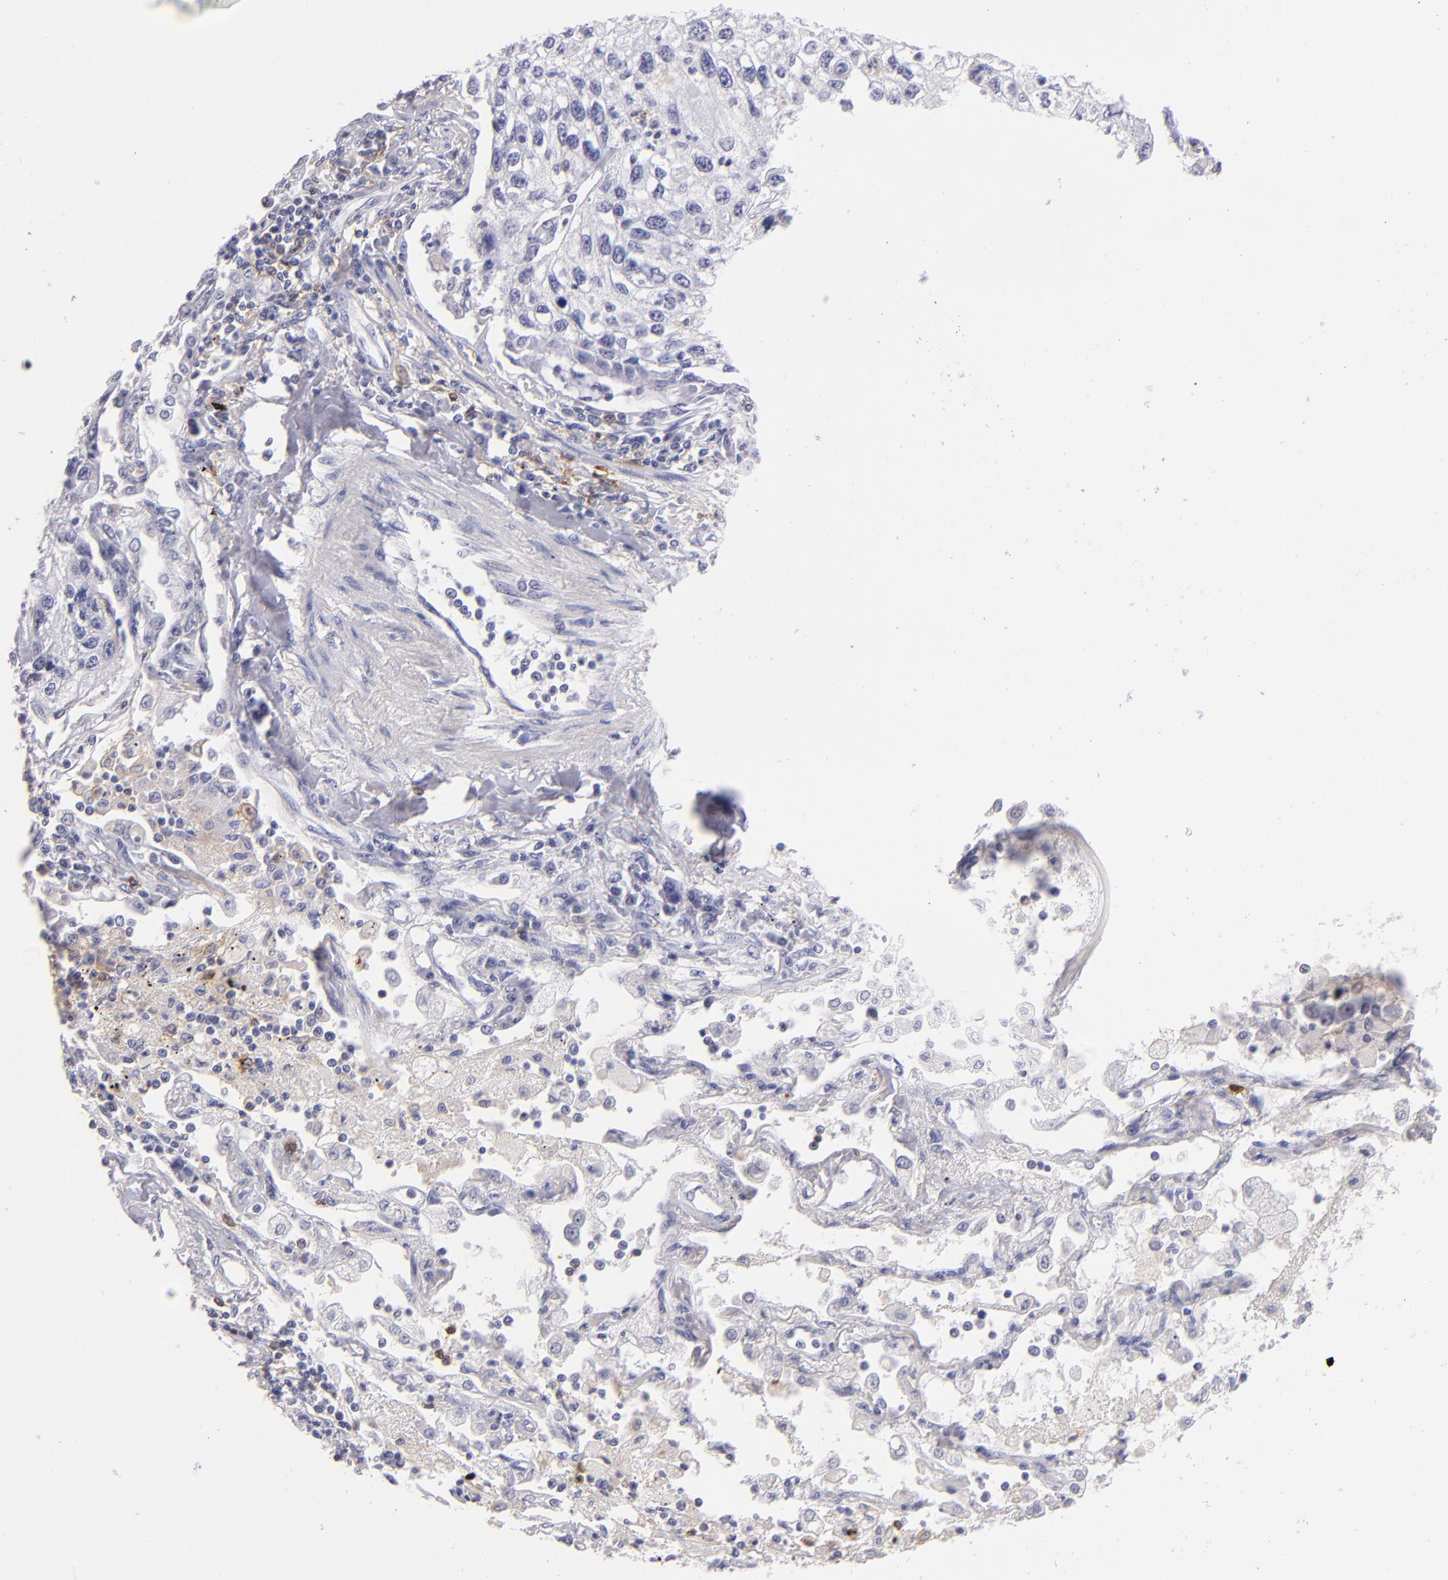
{"staining": {"intensity": "negative", "quantity": "none", "location": "none"}, "tissue": "lung cancer", "cell_type": "Tumor cells", "image_type": "cancer", "snomed": [{"axis": "morphology", "description": "Squamous cell carcinoma, NOS"}, {"axis": "topography", "description": "Lung"}], "caption": "Tumor cells show no significant staining in lung cancer.", "gene": "IL2RA", "patient": {"sex": "male", "age": 75}}